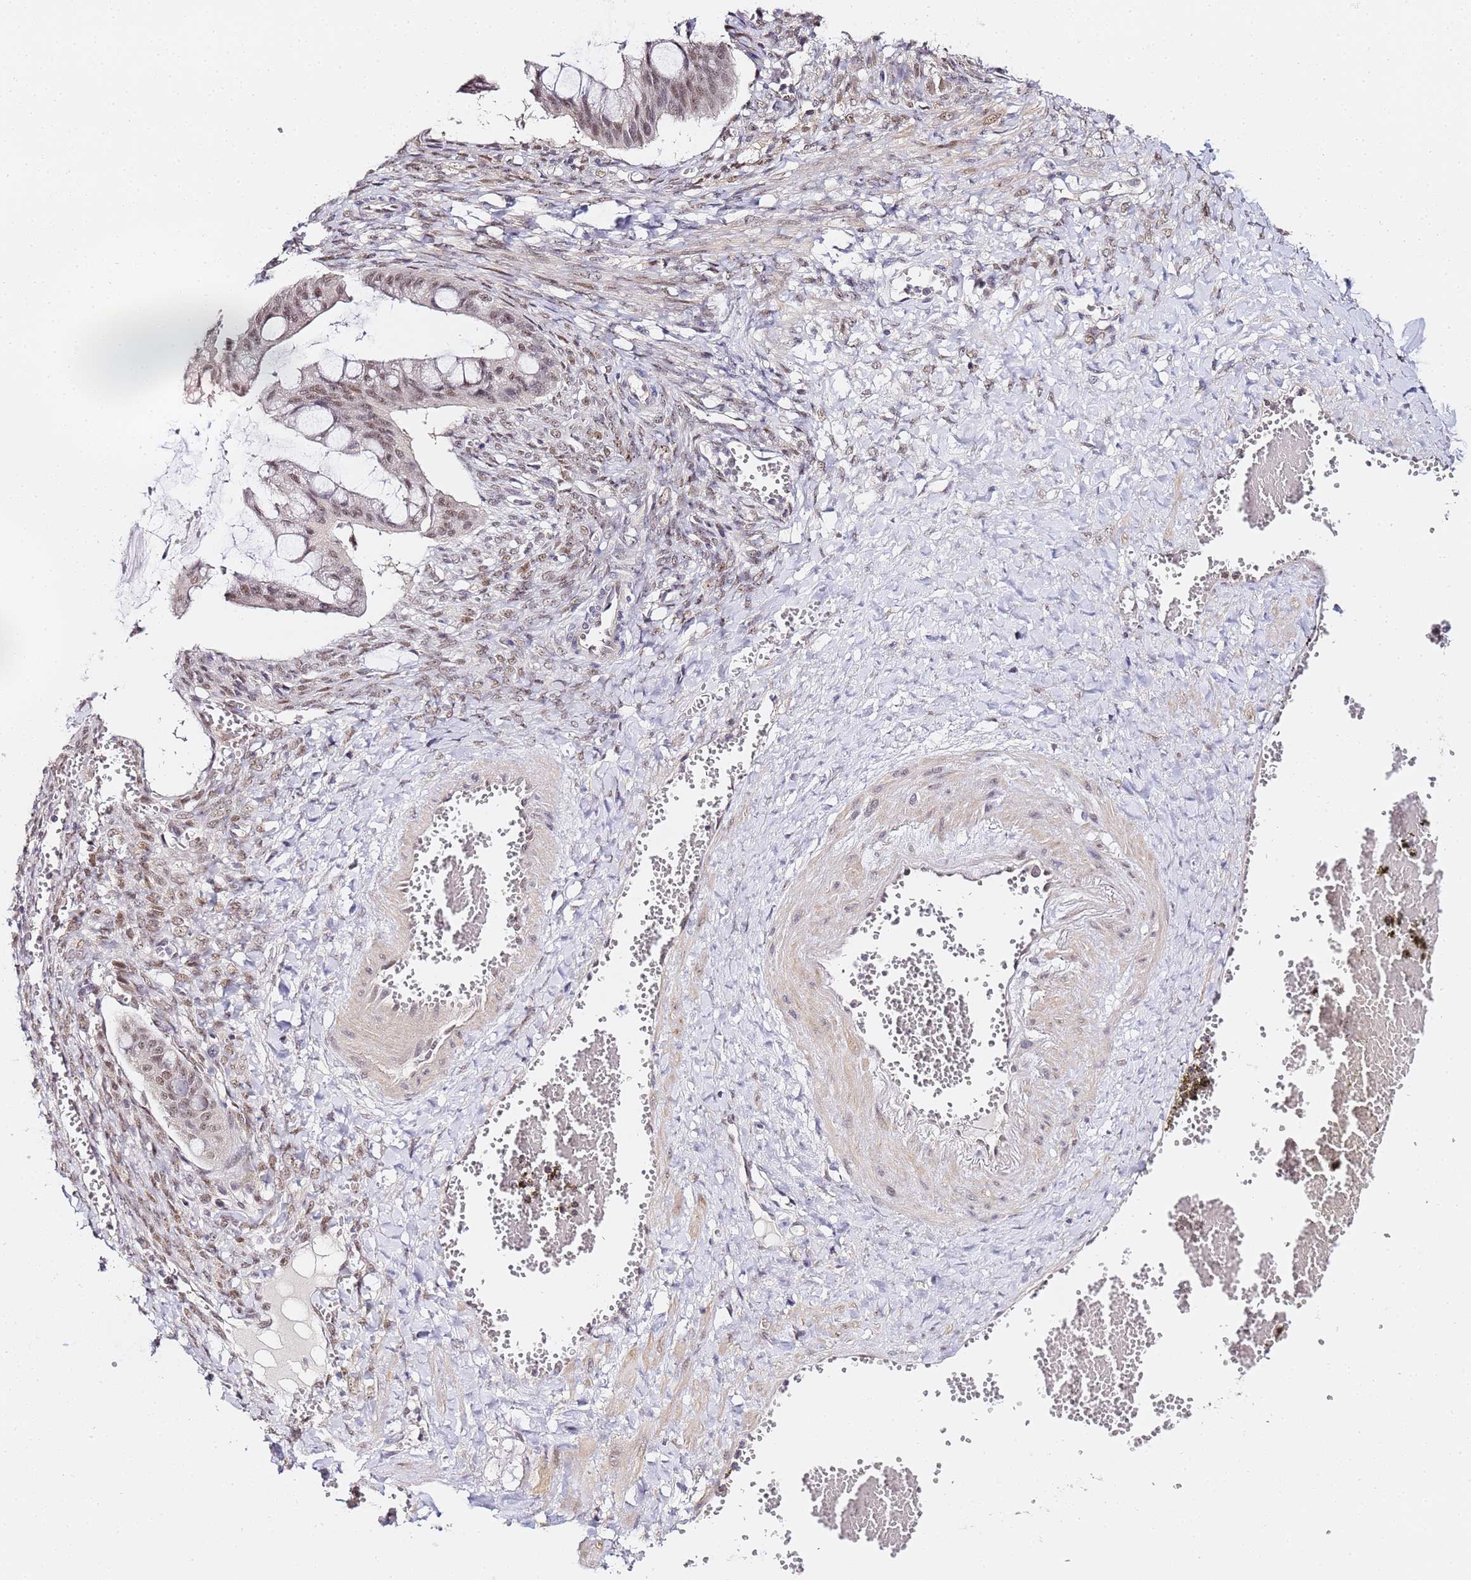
{"staining": {"intensity": "weak", "quantity": ">75%", "location": "nuclear"}, "tissue": "ovarian cancer", "cell_type": "Tumor cells", "image_type": "cancer", "snomed": [{"axis": "morphology", "description": "Cystadenocarcinoma, mucinous, NOS"}, {"axis": "topography", "description": "Ovary"}], "caption": "An image of human mucinous cystadenocarcinoma (ovarian) stained for a protein displays weak nuclear brown staining in tumor cells.", "gene": "LSM3", "patient": {"sex": "female", "age": 73}}